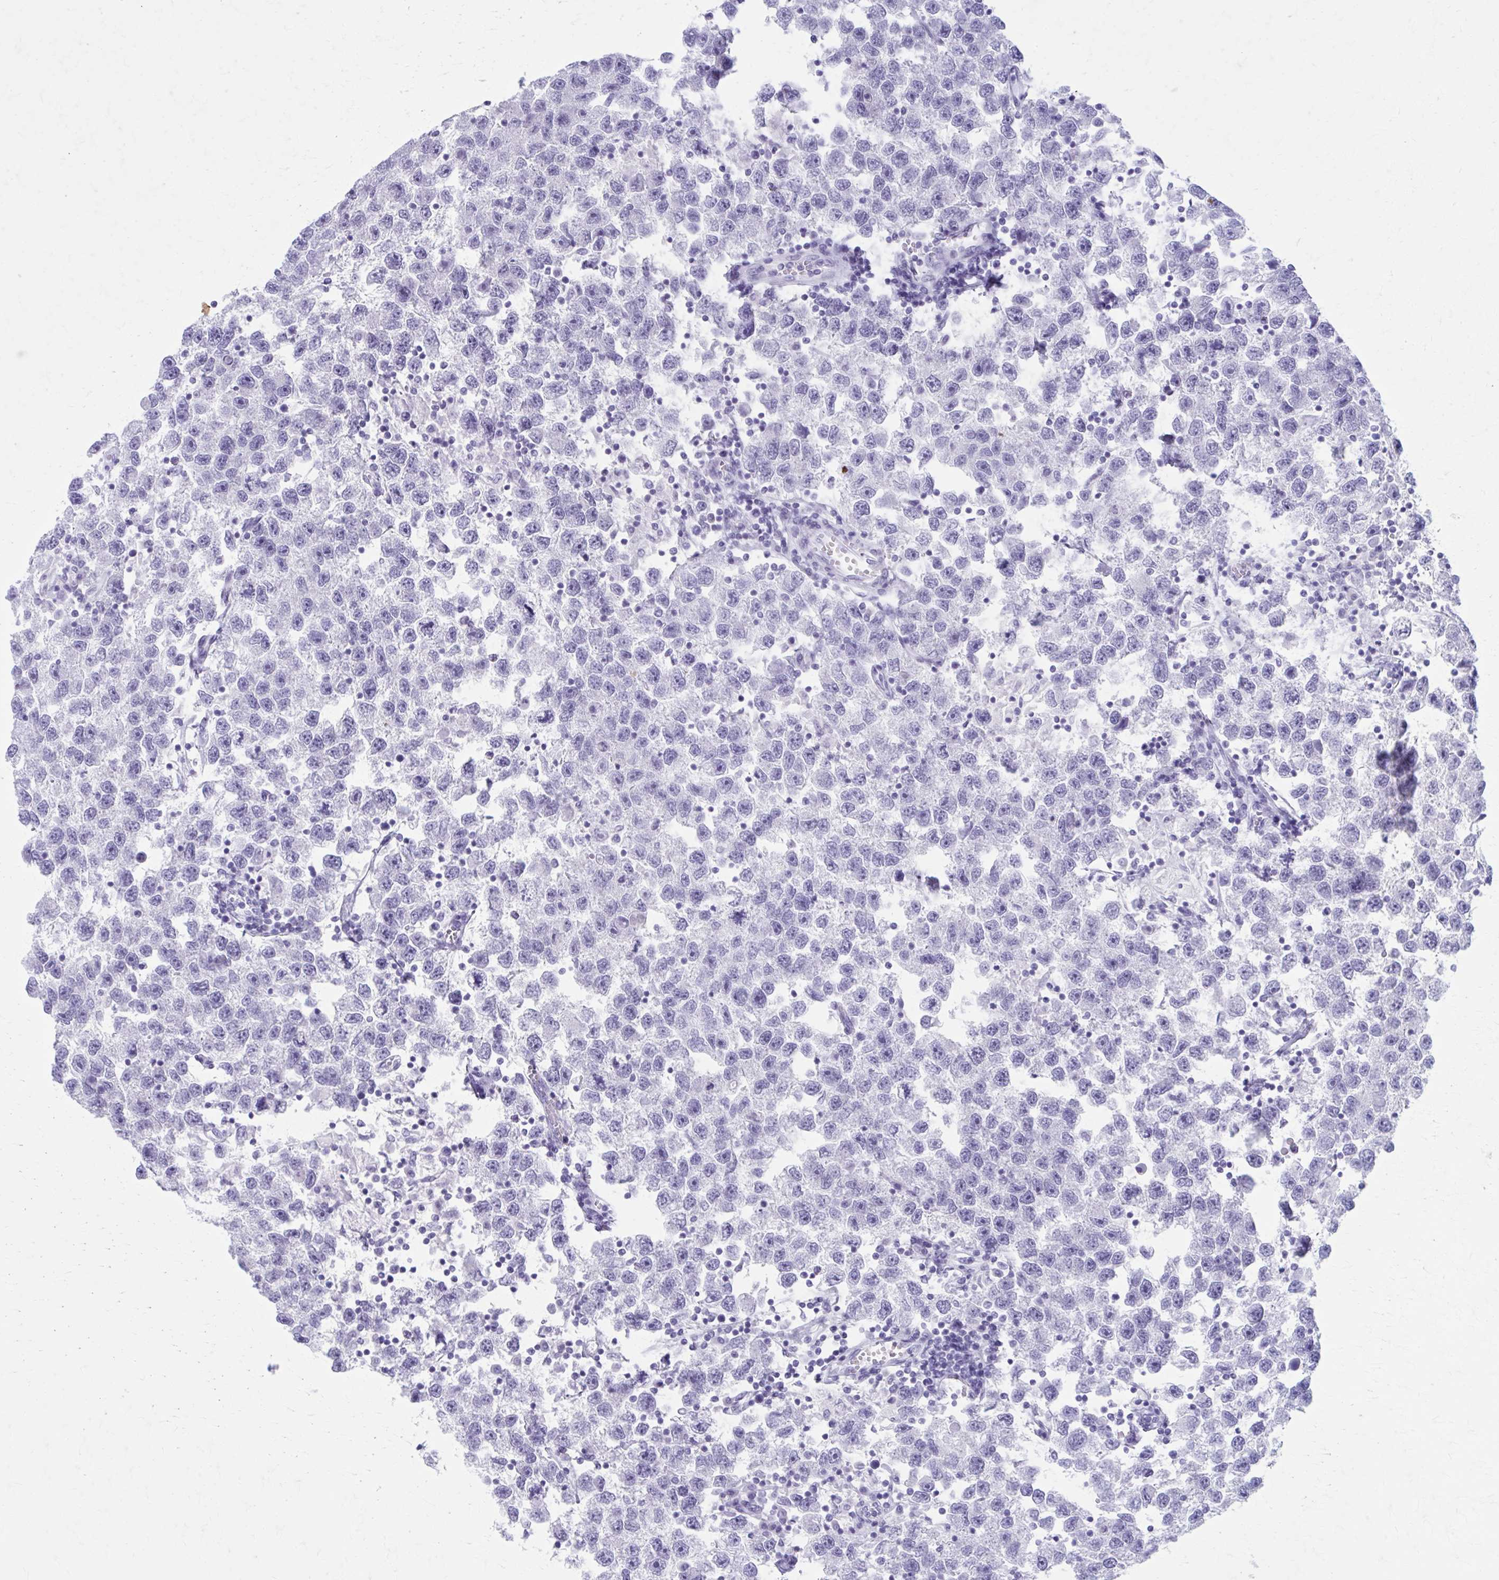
{"staining": {"intensity": "negative", "quantity": "none", "location": "none"}, "tissue": "testis cancer", "cell_type": "Tumor cells", "image_type": "cancer", "snomed": [{"axis": "morphology", "description": "Seminoma, NOS"}, {"axis": "topography", "description": "Testis"}], "caption": "DAB (3,3'-diaminobenzidine) immunohistochemical staining of seminoma (testis) displays no significant positivity in tumor cells.", "gene": "KCNE2", "patient": {"sex": "male", "age": 26}}